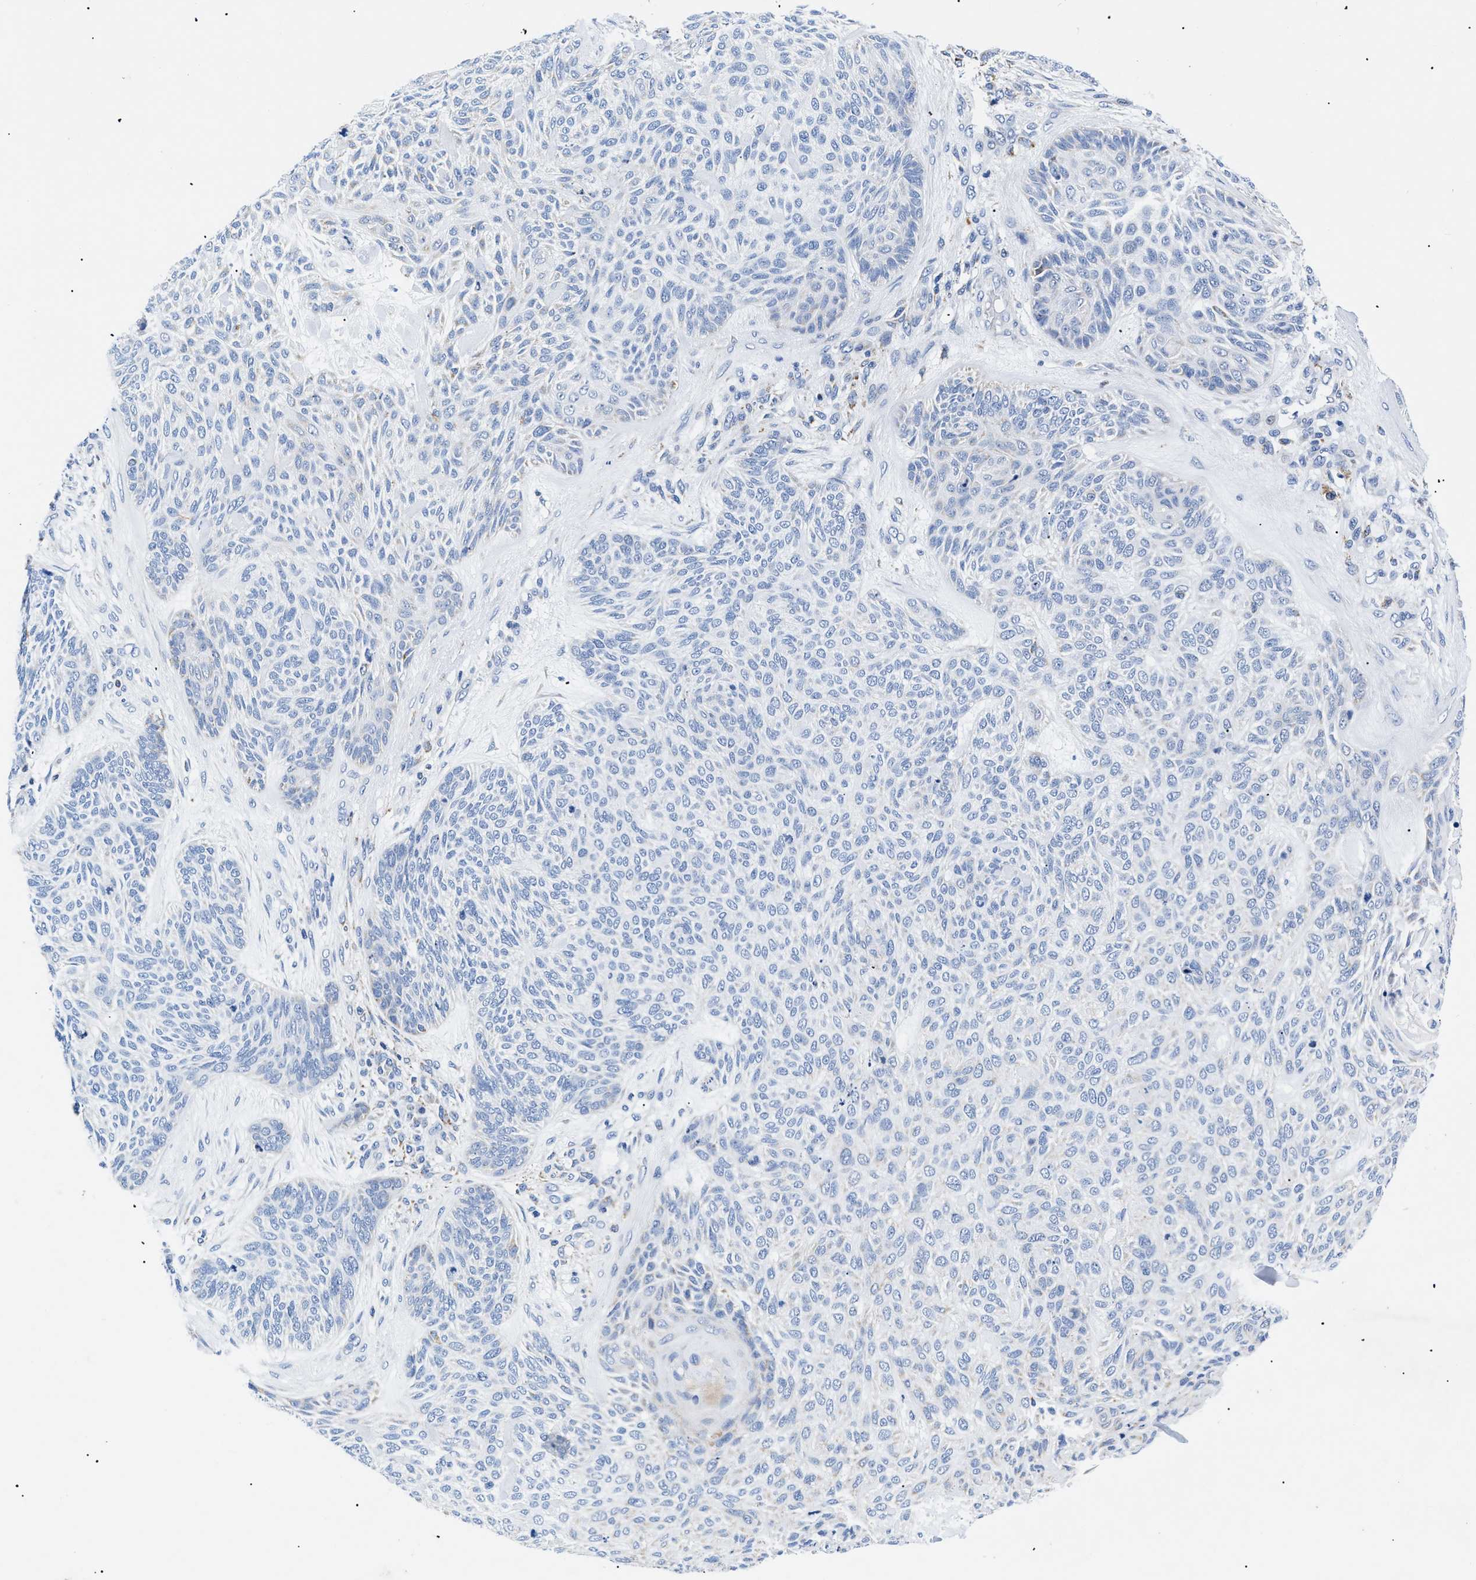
{"staining": {"intensity": "negative", "quantity": "none", "location": "none"}, "tissue": "skin cancer", "cell_type": "Tumor cells", "image_type": "cancer", "snomed": [{"axis": "morphology", "description": "Basal cell carcinoma"}, {"axis": "topography", "description": "Skin"}], "caption": "This is an immunohistochemistry histopathology image of human basal cell carcinoma (skin). There is no expression in tumor cells.", "gene": "GPR149", "patient": {"sex": "male", "age": 55}}